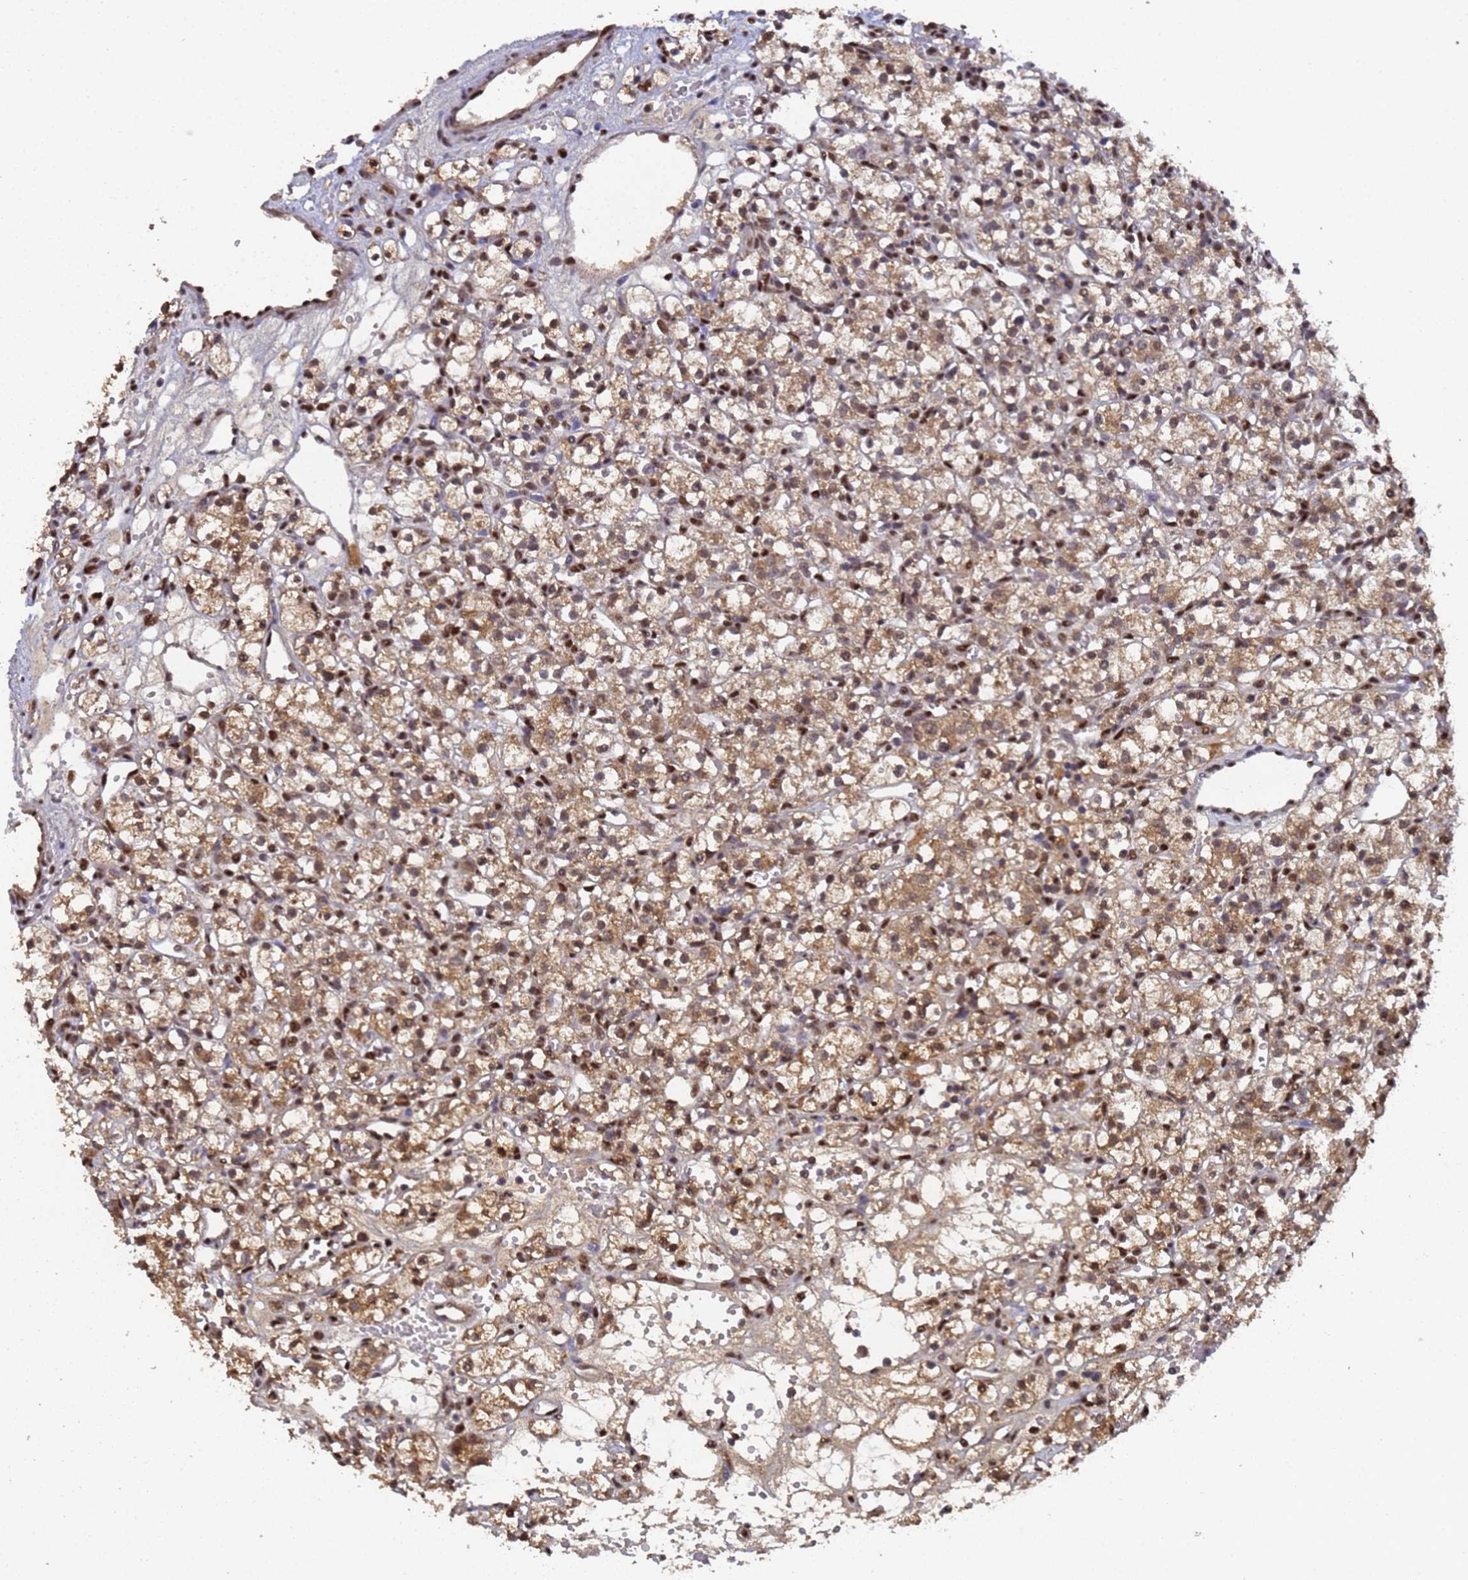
{"staining": {"intensity": "moderate", "quantity": ">75%", "location": "cytoplasmic/membranous,nuclear"}, "tissue": "renal cancer", "cell_type": "Tumor cells", "image_type": "cancer", "snomed": [{"axis": "morphology", "description": "Adenocarcinoma, NOS"}, {"axis": "topography", "description": "Kidney"}], "caption": "Immunohistochemistry (IHC) photomicrograph of human renal cancer stained for a protein (brown), which demonstrates medium levels of moderate cytoplasmic/membranous and nuclear positivity in about >75% of tumor cells.", "gene": "SECISBP2", "patient": {"sex": "female", "age": 59}}